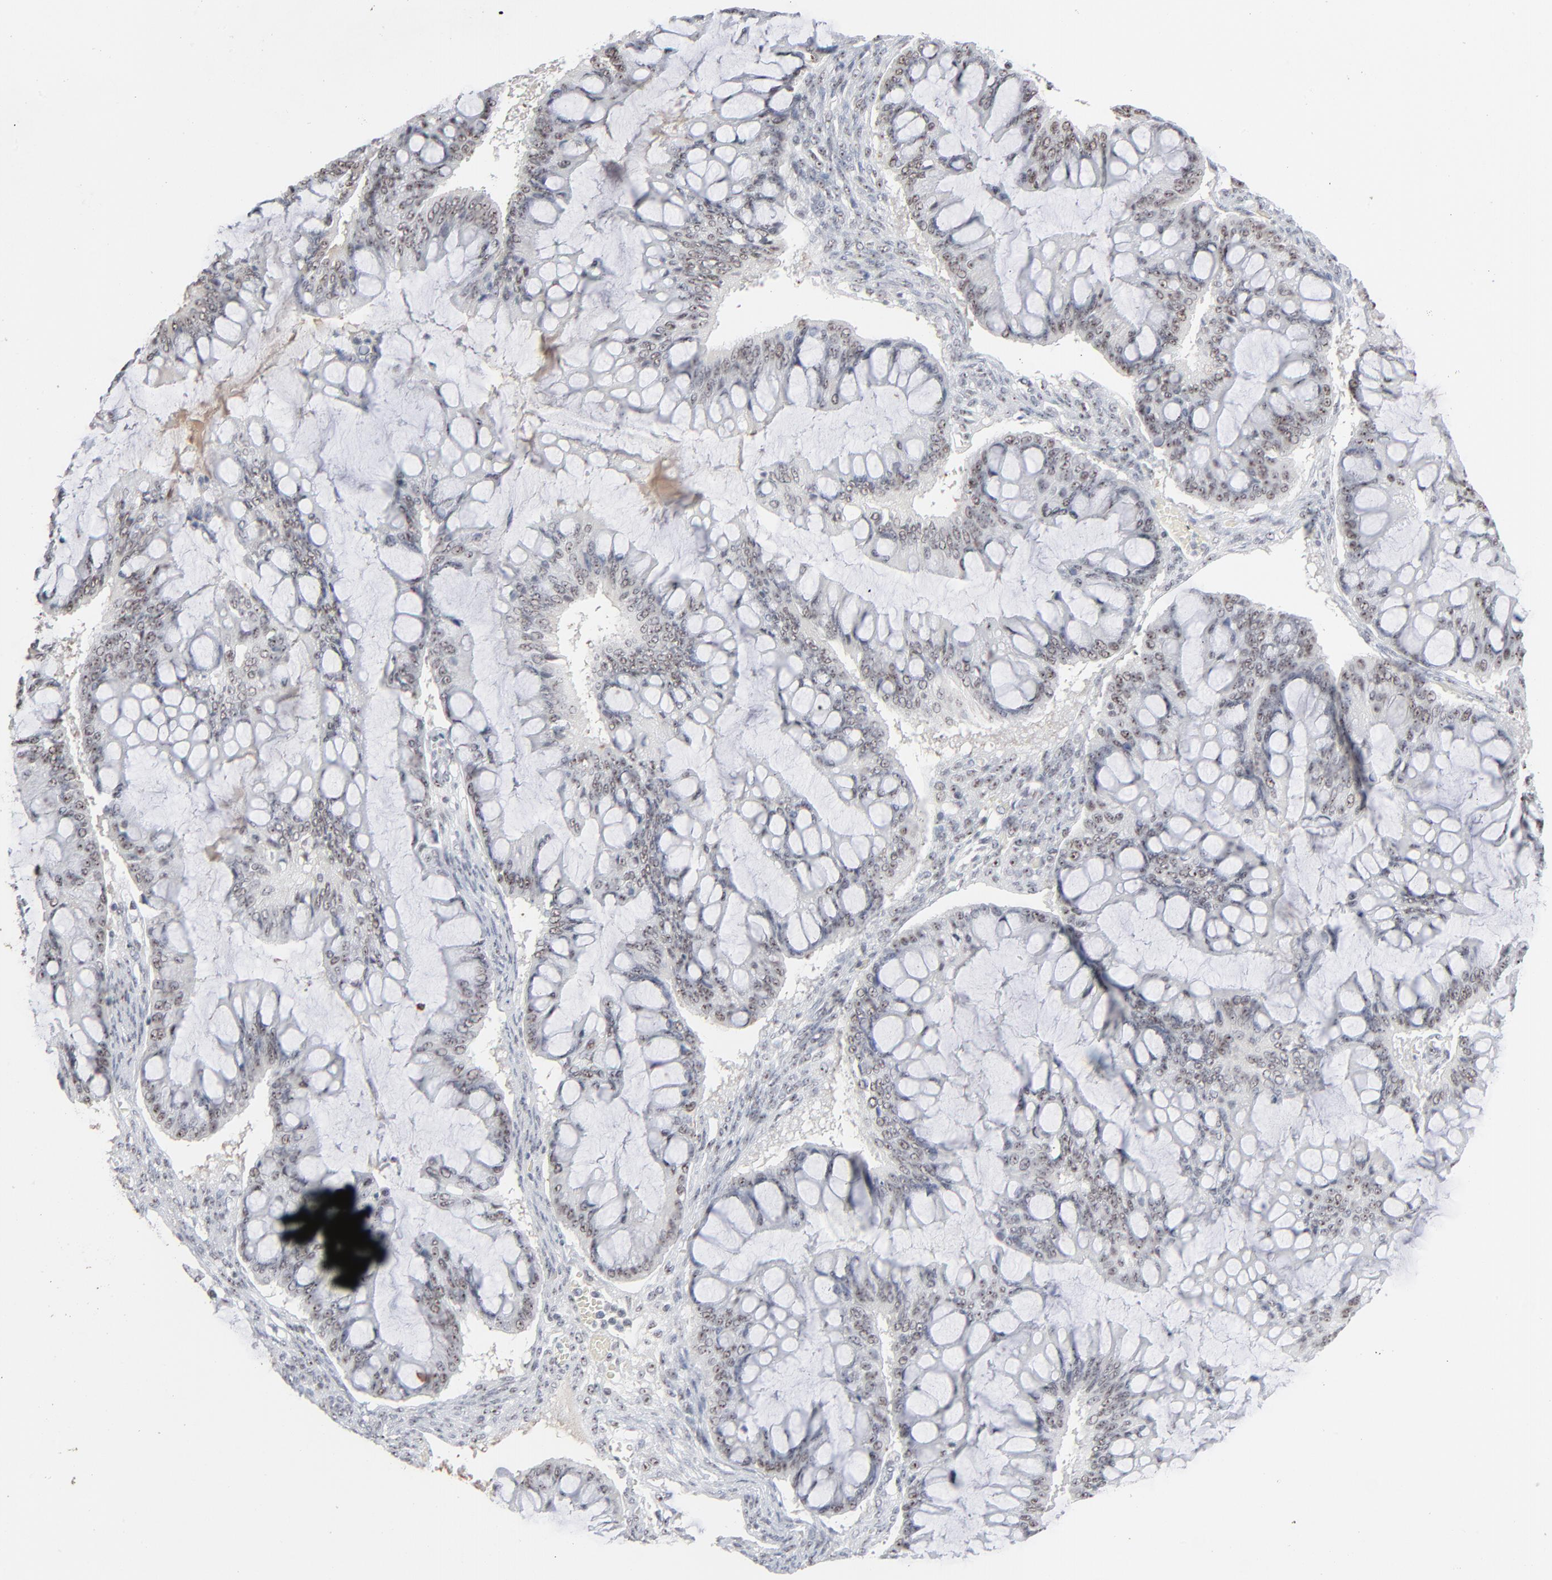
{"staining": {"intensity": "weak", "quantity": "<25%", "location": "nuclear"}, "tissue": "ovarian cancer", "cell_type": "Tumor cells", "image_type": "cancer", "snomed": [{"axis": "morphology", "description": "Cystadenocarcinoma, mucinous, NOS"}, {"axis": "topography", "description": "Ovary"}], "caption": "Tumor cells show no significant positivity in ovarian cancer.", "gene": "MPHOSPH6", "patient": {"sex": "female", "age": 73}}